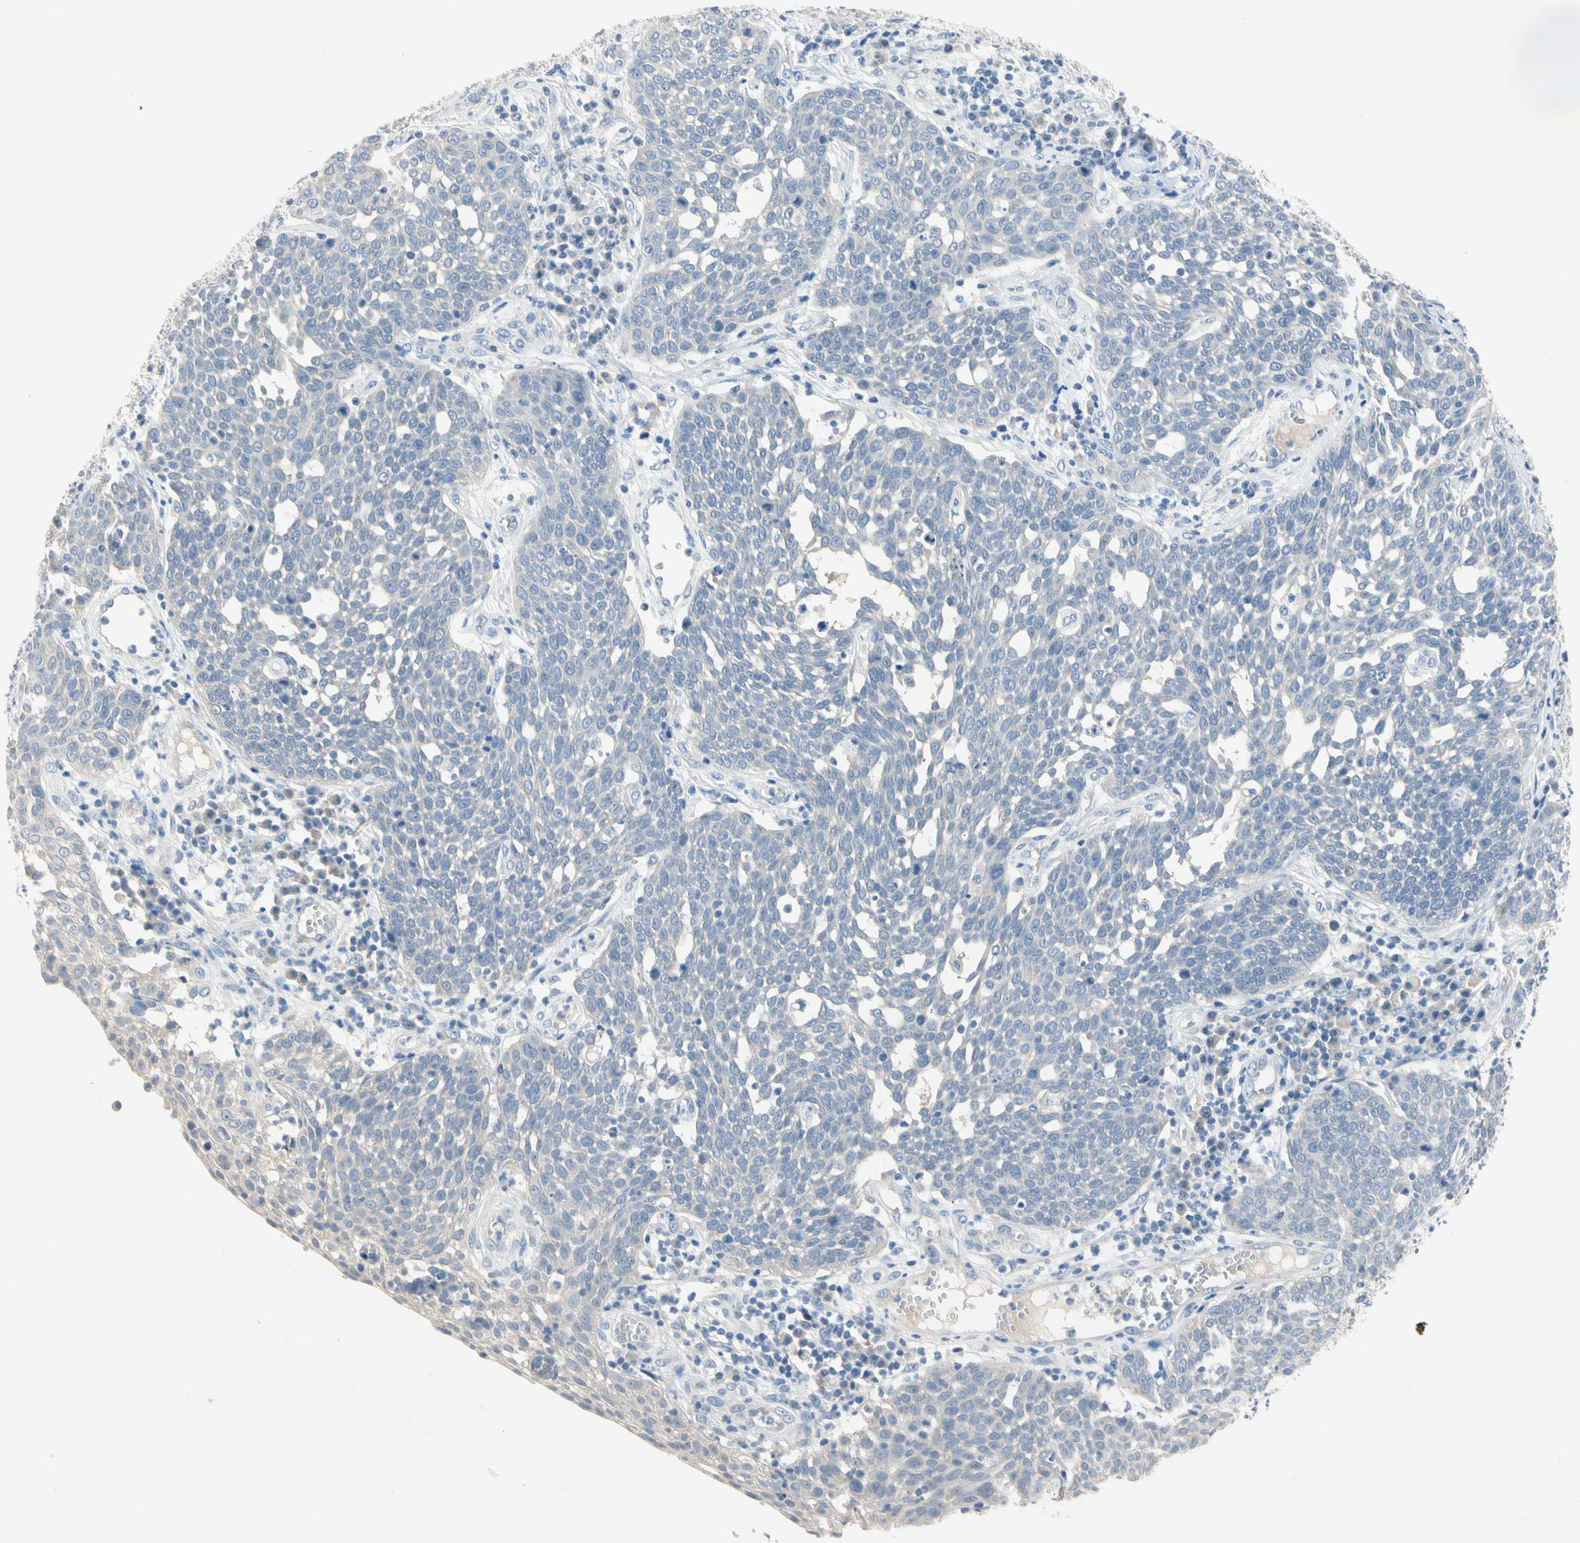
{"staining": {"intensity": "negative", "quantity": "none", "location": "none"}, "tissue": "cervical cancer", "cell_type": "Tumor cells", "image_type": "cancer", "snomed": [{"axis": "morphology", "description": "Squamous cell carcinoma, NOS"}, {"axis": "topography", "description": "Cervix"}], "caption": "Cervical squamous cell carcinoma was stained to show a protein in brown. There is no significant staining in tumor cells. (Stains: DAB immunohistochemistry (IHC) with hematoxylin counter stain, Microscopy: brightfield microscopy at high magnification).", "gene": "MARK1", "patient": {"sex": "female", "age": 34}}